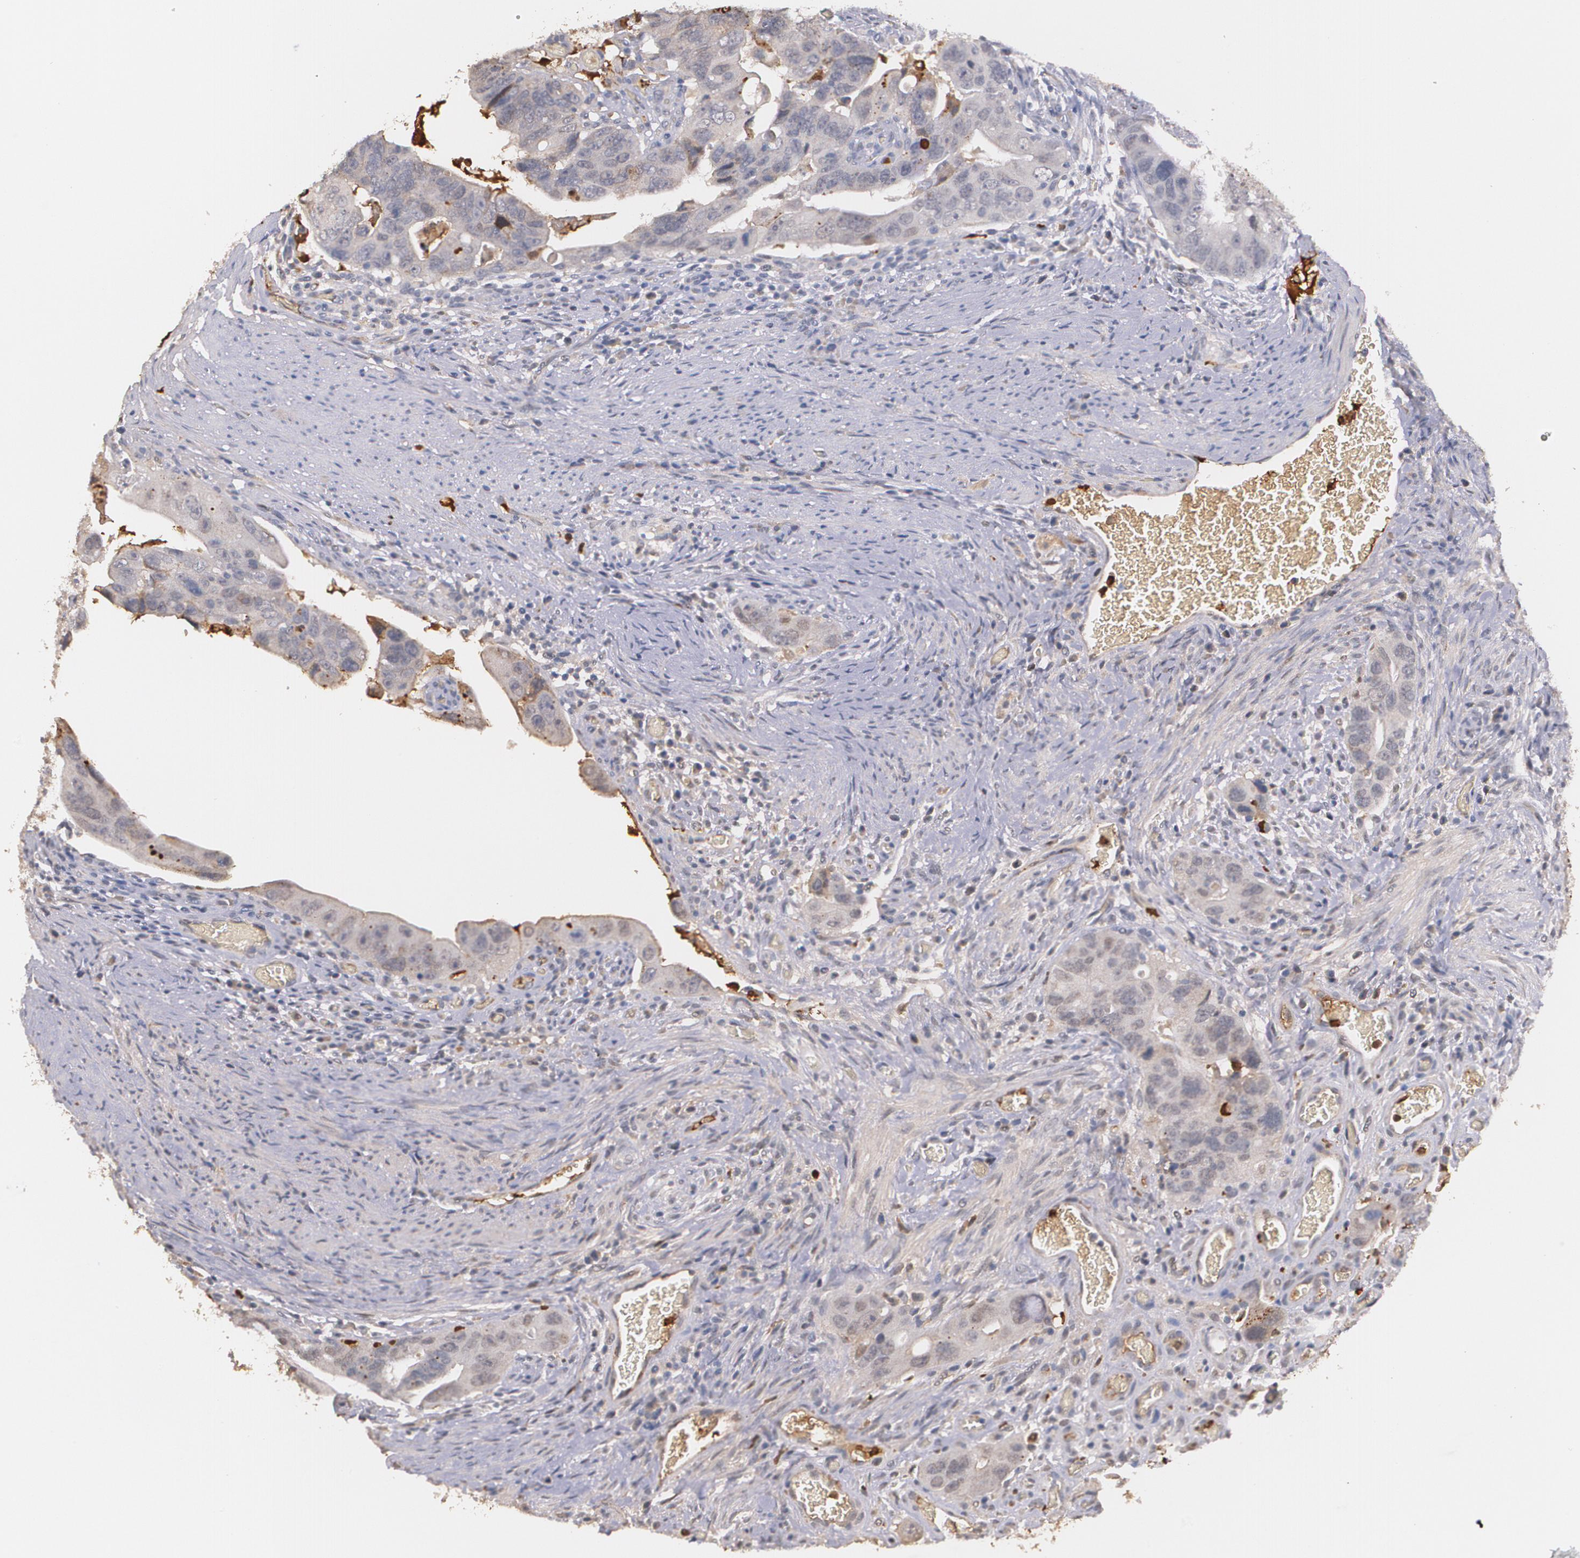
{"staining": {"intensity": "weak", "quantity": "25%-75%", "location": "cytoplasmic/membranous"}, "tissue": "colorectal cancer", "cell_type": "Tumor cells", "image_type": "cancer", "snomed": [{"axis": "morphology", "description": "Adenocarcinoma, NOS"}, {"axis": "topography", "description": "Rectum"}], "caption": "High-magnification brightfield microscopy of colorectal cancer stained with DAB (brown) and counterstained with hematoxylin (blue). tumor cells exhibit weak cytoplasmic/membranous staining is present in about25%-75% of cells. Ihc stains the protein of interest in brown and the nuclei are stained blue.", "gene": "PTS", "patient": {"sex": "male", "age": 53}}